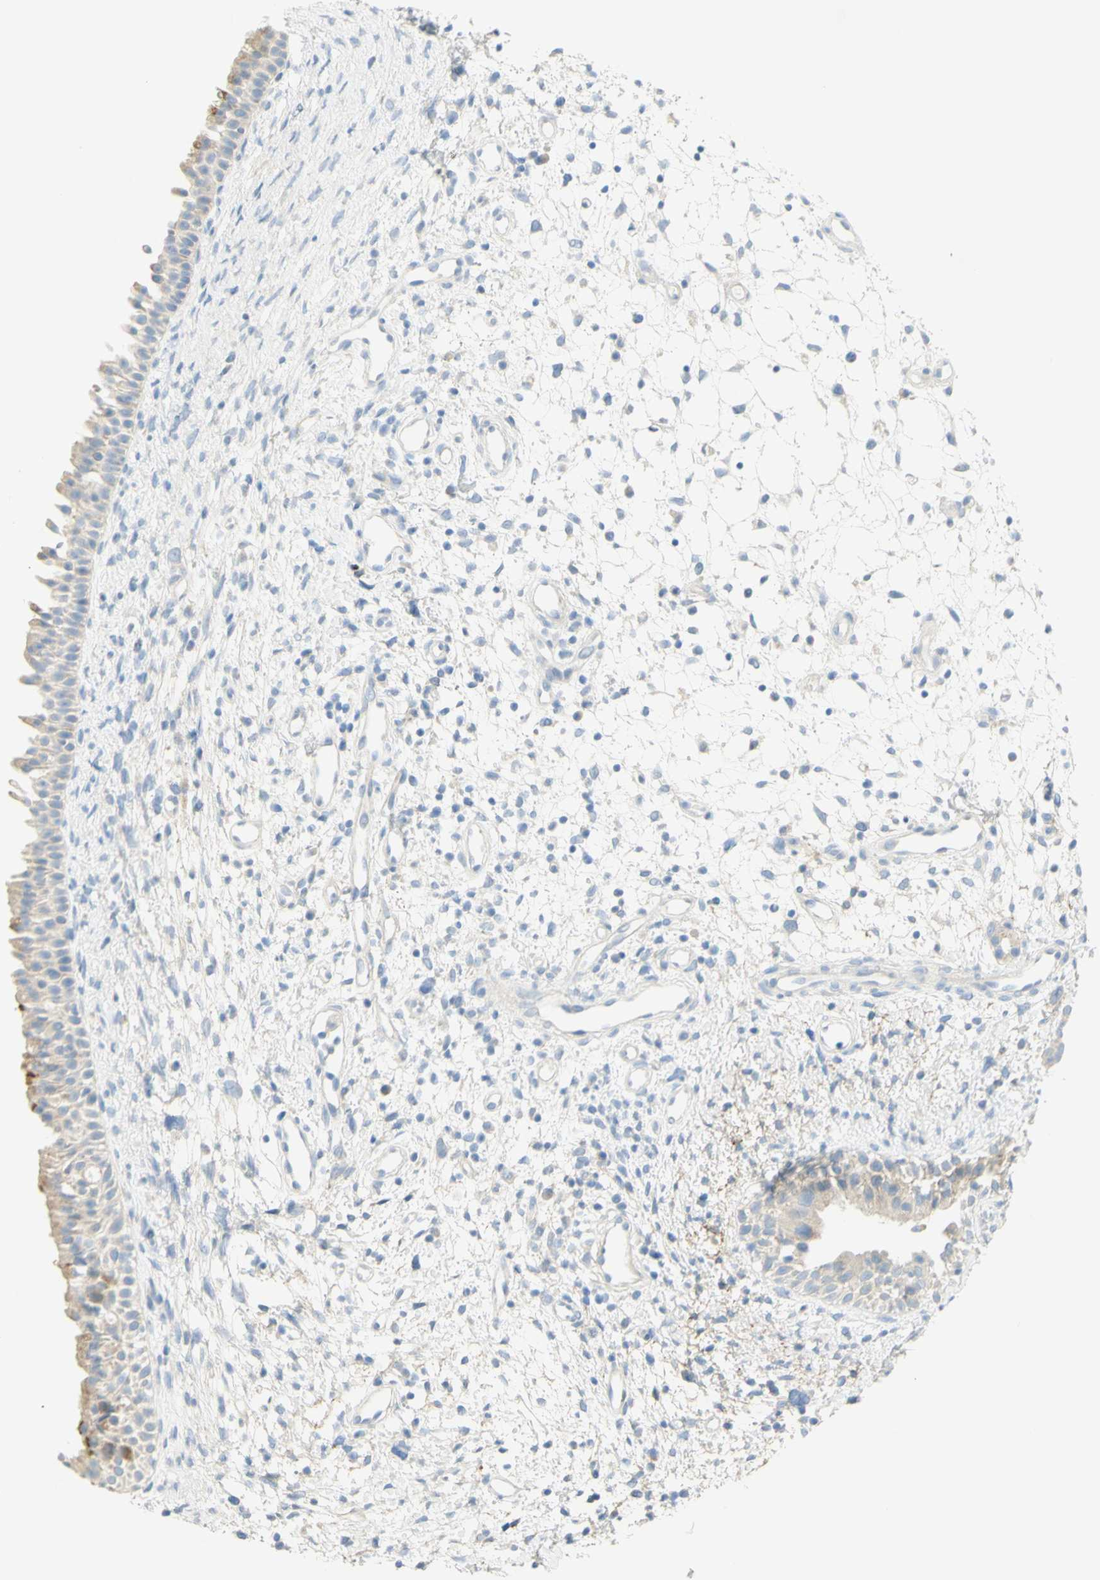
{"staining": {"intensity": "weak", "quantity": ">75%", "location": "cytoplasmic/membranous"}, "tissue": "nasopharynx", "cell_type": "Respiratory epithelial cells", "image_type": "normal", "snomed": [{"axis": "morphology", "description": "Normal tissue, NOS"}, {"axis": "topography", "description": "Nasopharynx"}], "caption": "IHC micrograph of normal nasopharynx stained for a protein (brown), which demonstrates low levels of weak cytoplasmic/membranous staining in about >75% of respiratory epithelial cells.", "gene": "GCNT3", "patient": {"sex": "male", "age": 22}}